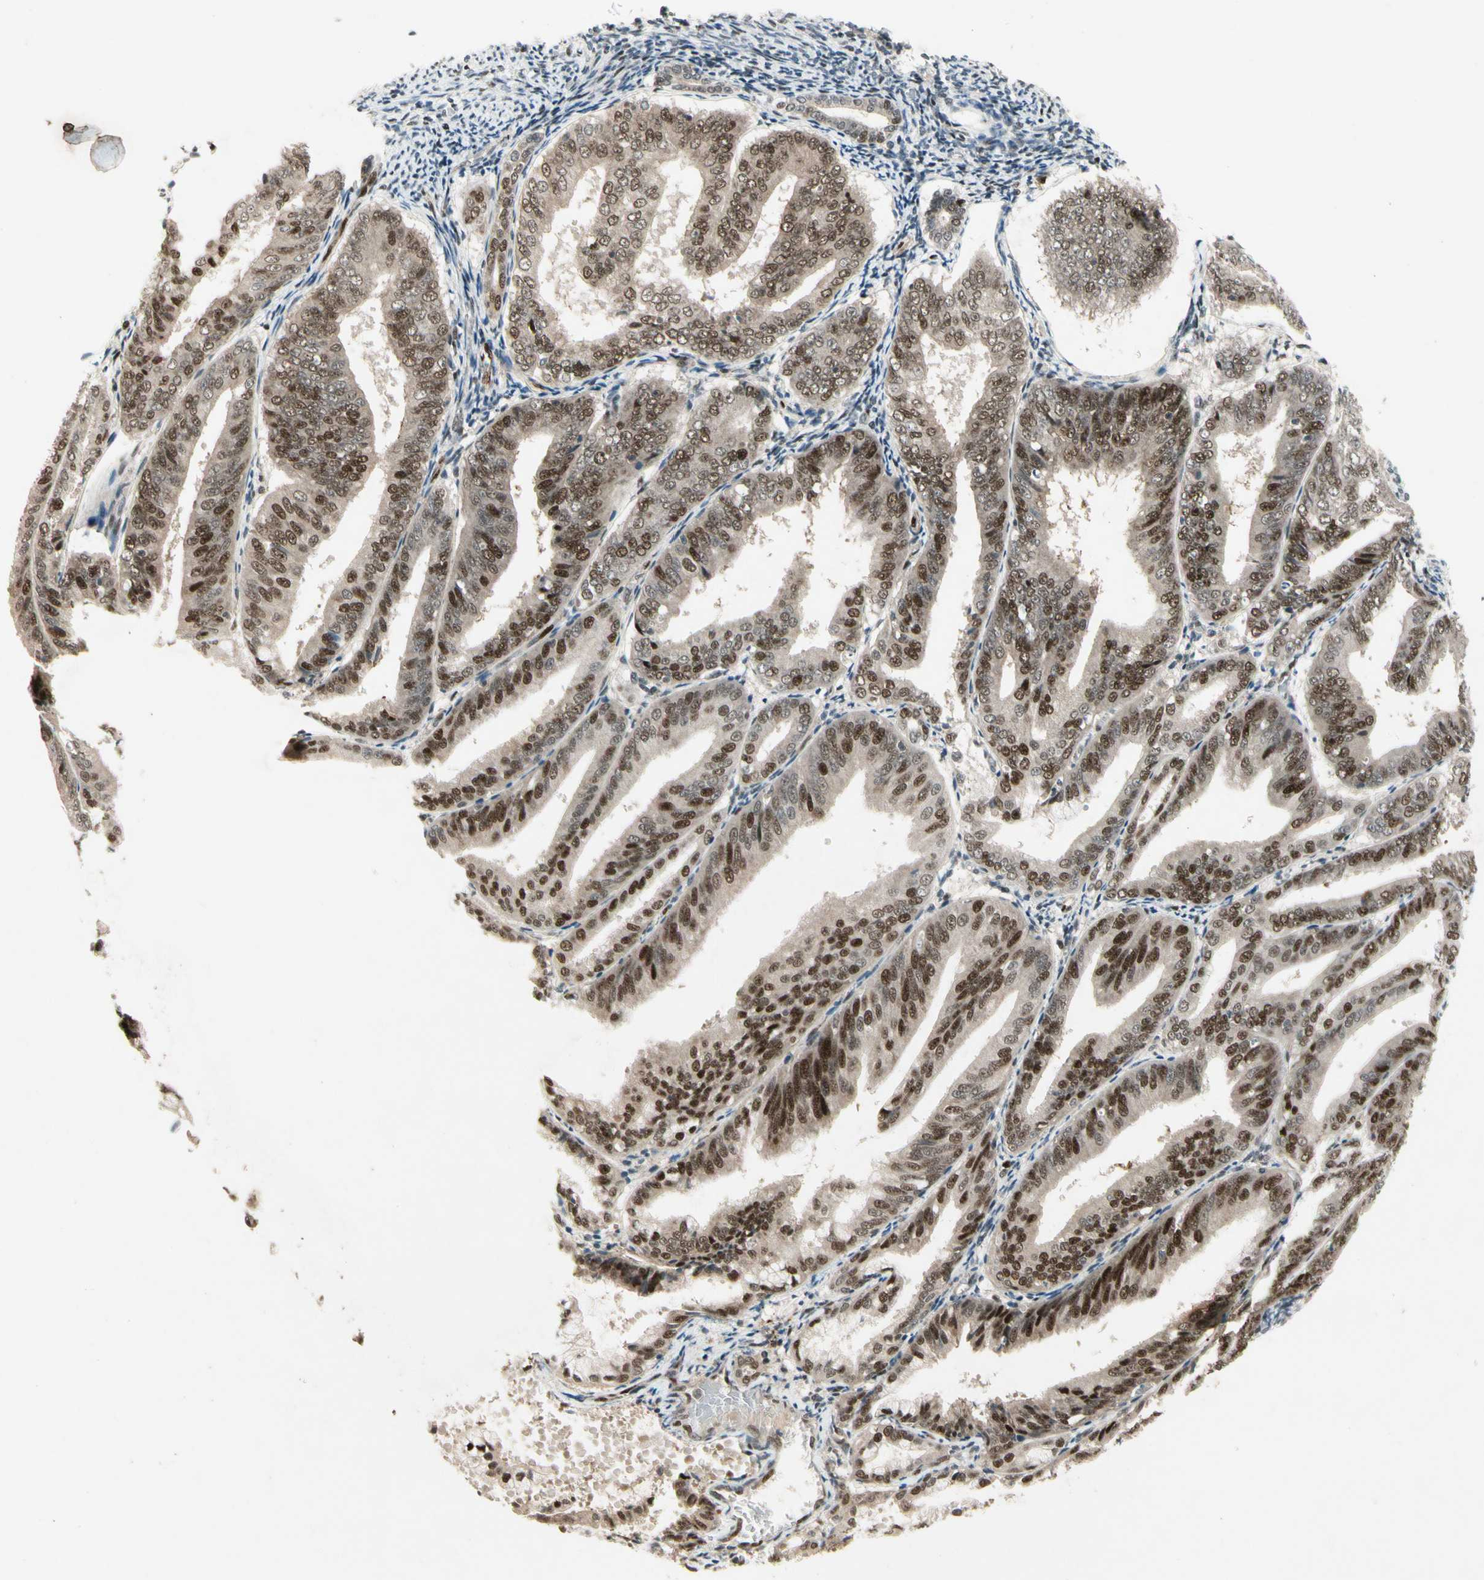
{"staining": {"intensity": "strong", "quantity": ">75%", "location": "nuclear"}, "tissue": "endometrial cancer", "cell_type": "Tumor cells", "image_type": "cancer", "snomed": [{"axis": "morphology", "description": "Adenocarcinoma, NOS"}, {"axis": "topography", "description": "Endometrium"}], "caption": "Endometrial adenocarcinoma stained with a protein marker exhibits strong staining in tumor cells.", "gene": "CDK11A", "patient": {"sex": "female", "age": 63}}